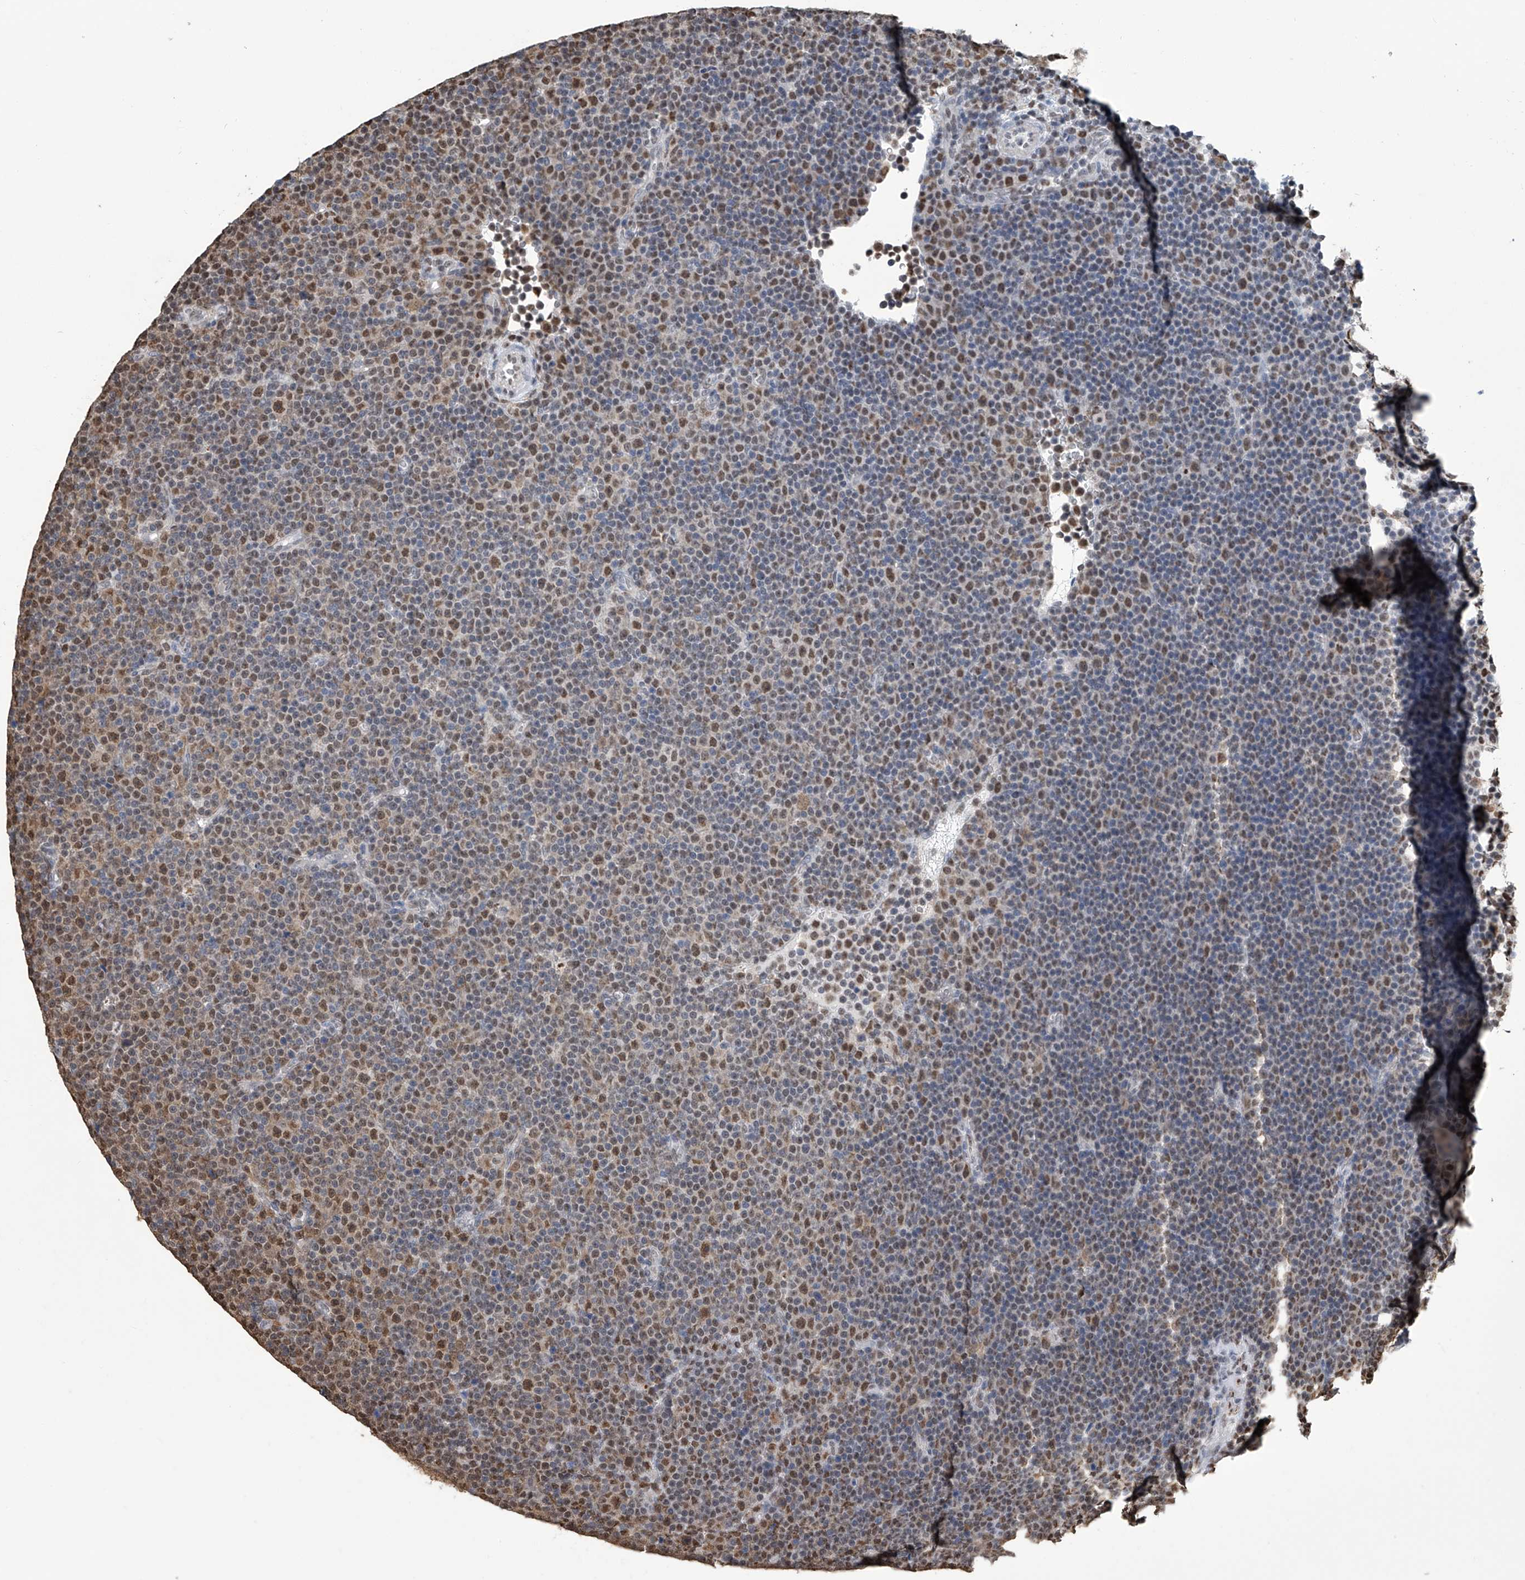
{"staining": {"intensity": "moderate", "quantity": "25%-75%", "location": "nuclear"}, "tissue": "lymphoma", "cell_type": "Tumor cells", "image_type": "cancer", "snomed": [{"axis": "morphology", "description": "Malignant lymphoma, non-Hodgkin's type, Low grade"}, {"axis": "topography", "description": "Lymph node"}], "caption": "Human malignant lymphoma, non-Hodgkin's type (low-grade) stained with a brown dye shows moderate nuclear positive positivity in approximately 25%-75% of tumor cells.", "gene": "SREBF2", "patient": {"sex": "female", "age": 67}}